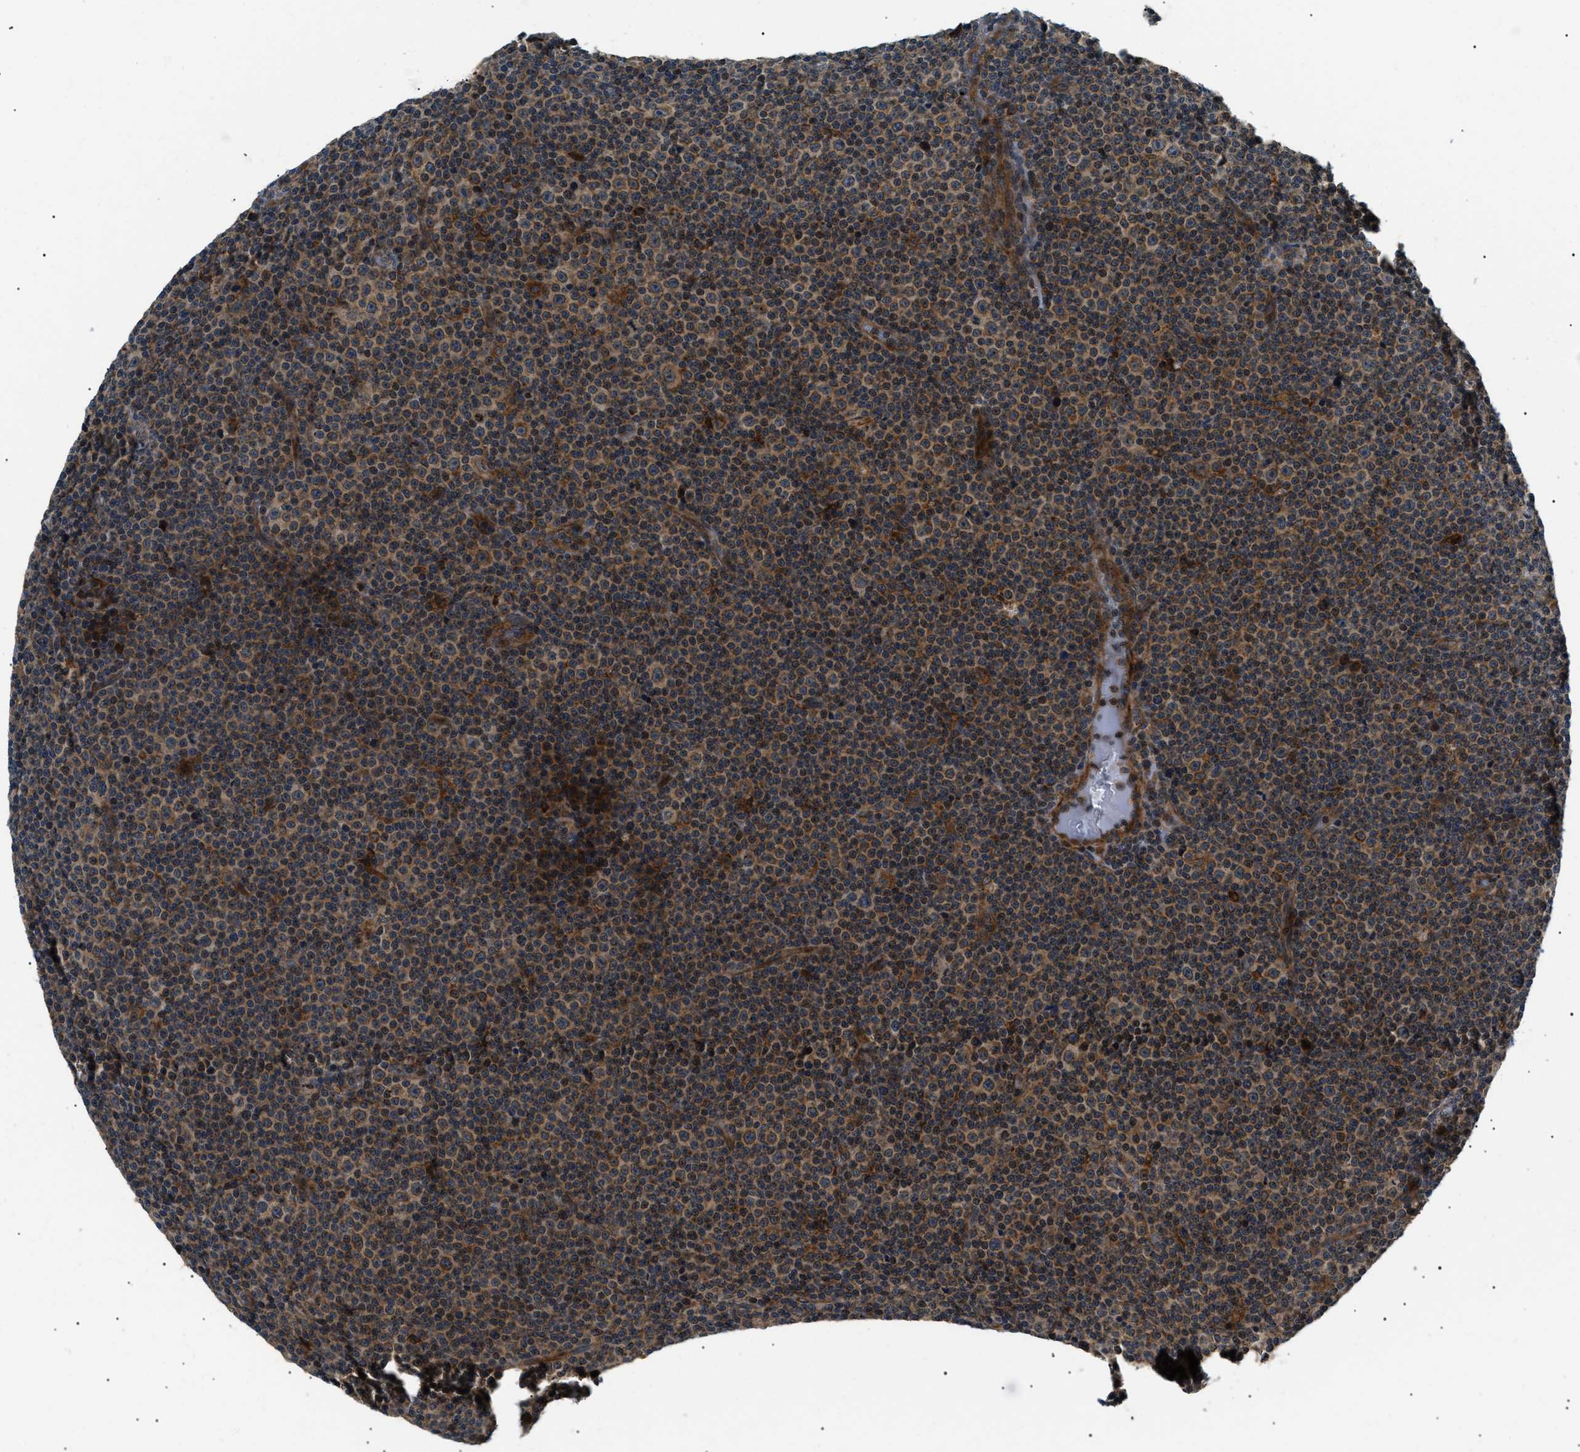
{"staining": {"intensity": "moderate", "quantity": ">75%", "location": "cytoplasmic/membranous"}, "tissue": "lymphoma", "cell_type": "Tumor cells", "image_type": "cancer", "snomed": [{"axis": "morphology", "description": "Malignant lymphoma, non-Hodgkin's type, Low grade"}, {"axis": "topography", "description": "Lymph node"}], "caption": "The immunohistochemical stain labels moderate cytoplasmic/membranous staining in tumor cells of malignant lymphoma, non-Hodgkin's type (low-grade) tissue. (DAB (3,3'-diaminobenzidine) IHC with brightfield microscopy, high magnification).", "gene": "ATP6AP1", "patient": {"sex": "female", "age": 67}}